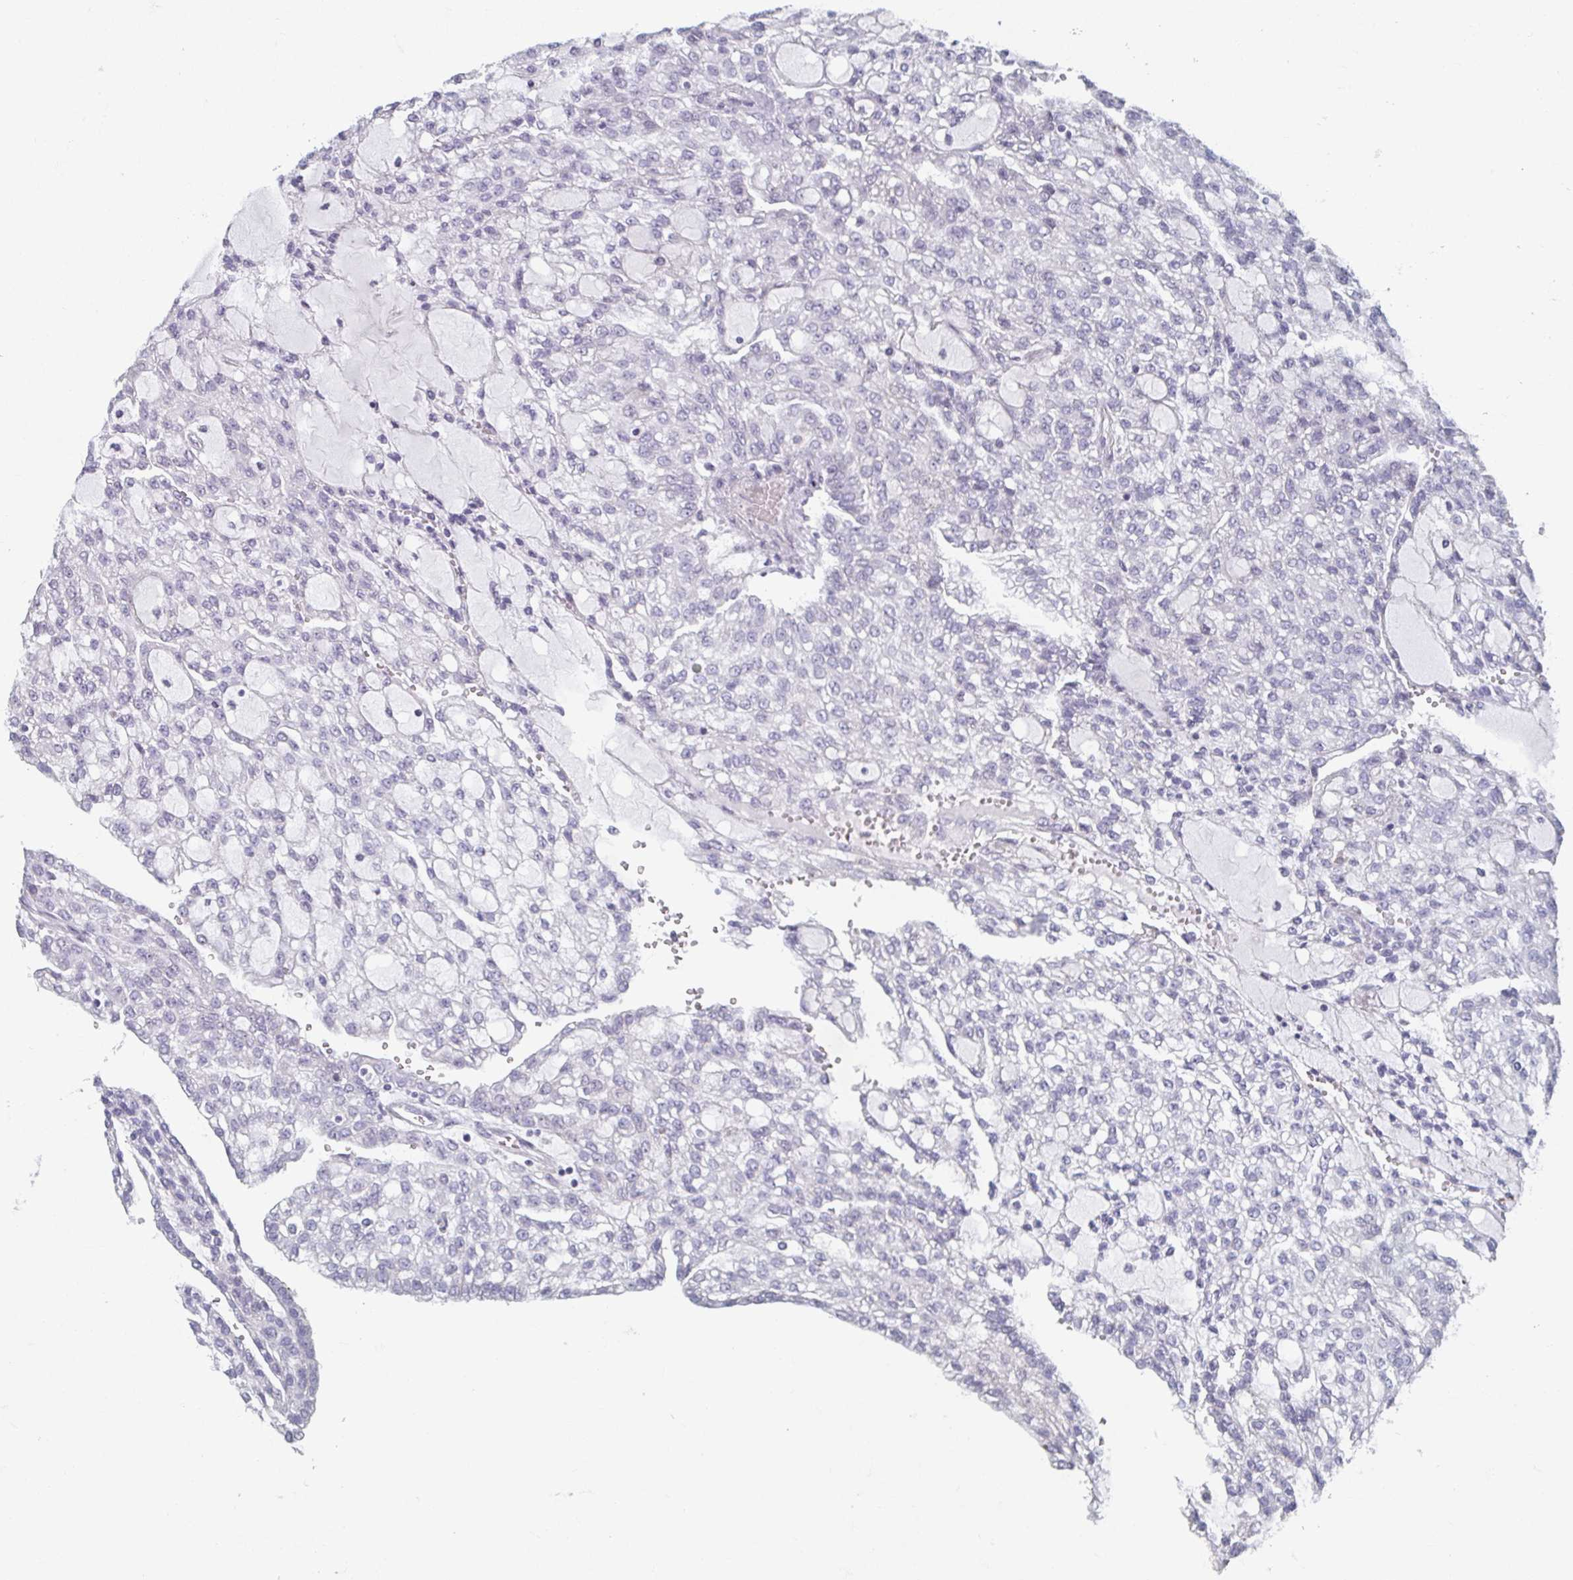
{"staining": {"intensity": "negative", "quantity": "none", "location": "none"}, "tissue": "renal cancer", "cell_type": "Tumor cells", "image_type": "cancer", "snomed": [{"axis": "morphology", "description": "Adenocarcinoma, NOS"}, {"axis": "topography", "description": "Kidney"}], "caption": "High power microscopy image of an IHC image of renal cancer (adenocarcinoma), revealing no significant staining in tumor cells.", "gene": "CAMKV", "patient": {"sex": "male", "age": 63}}